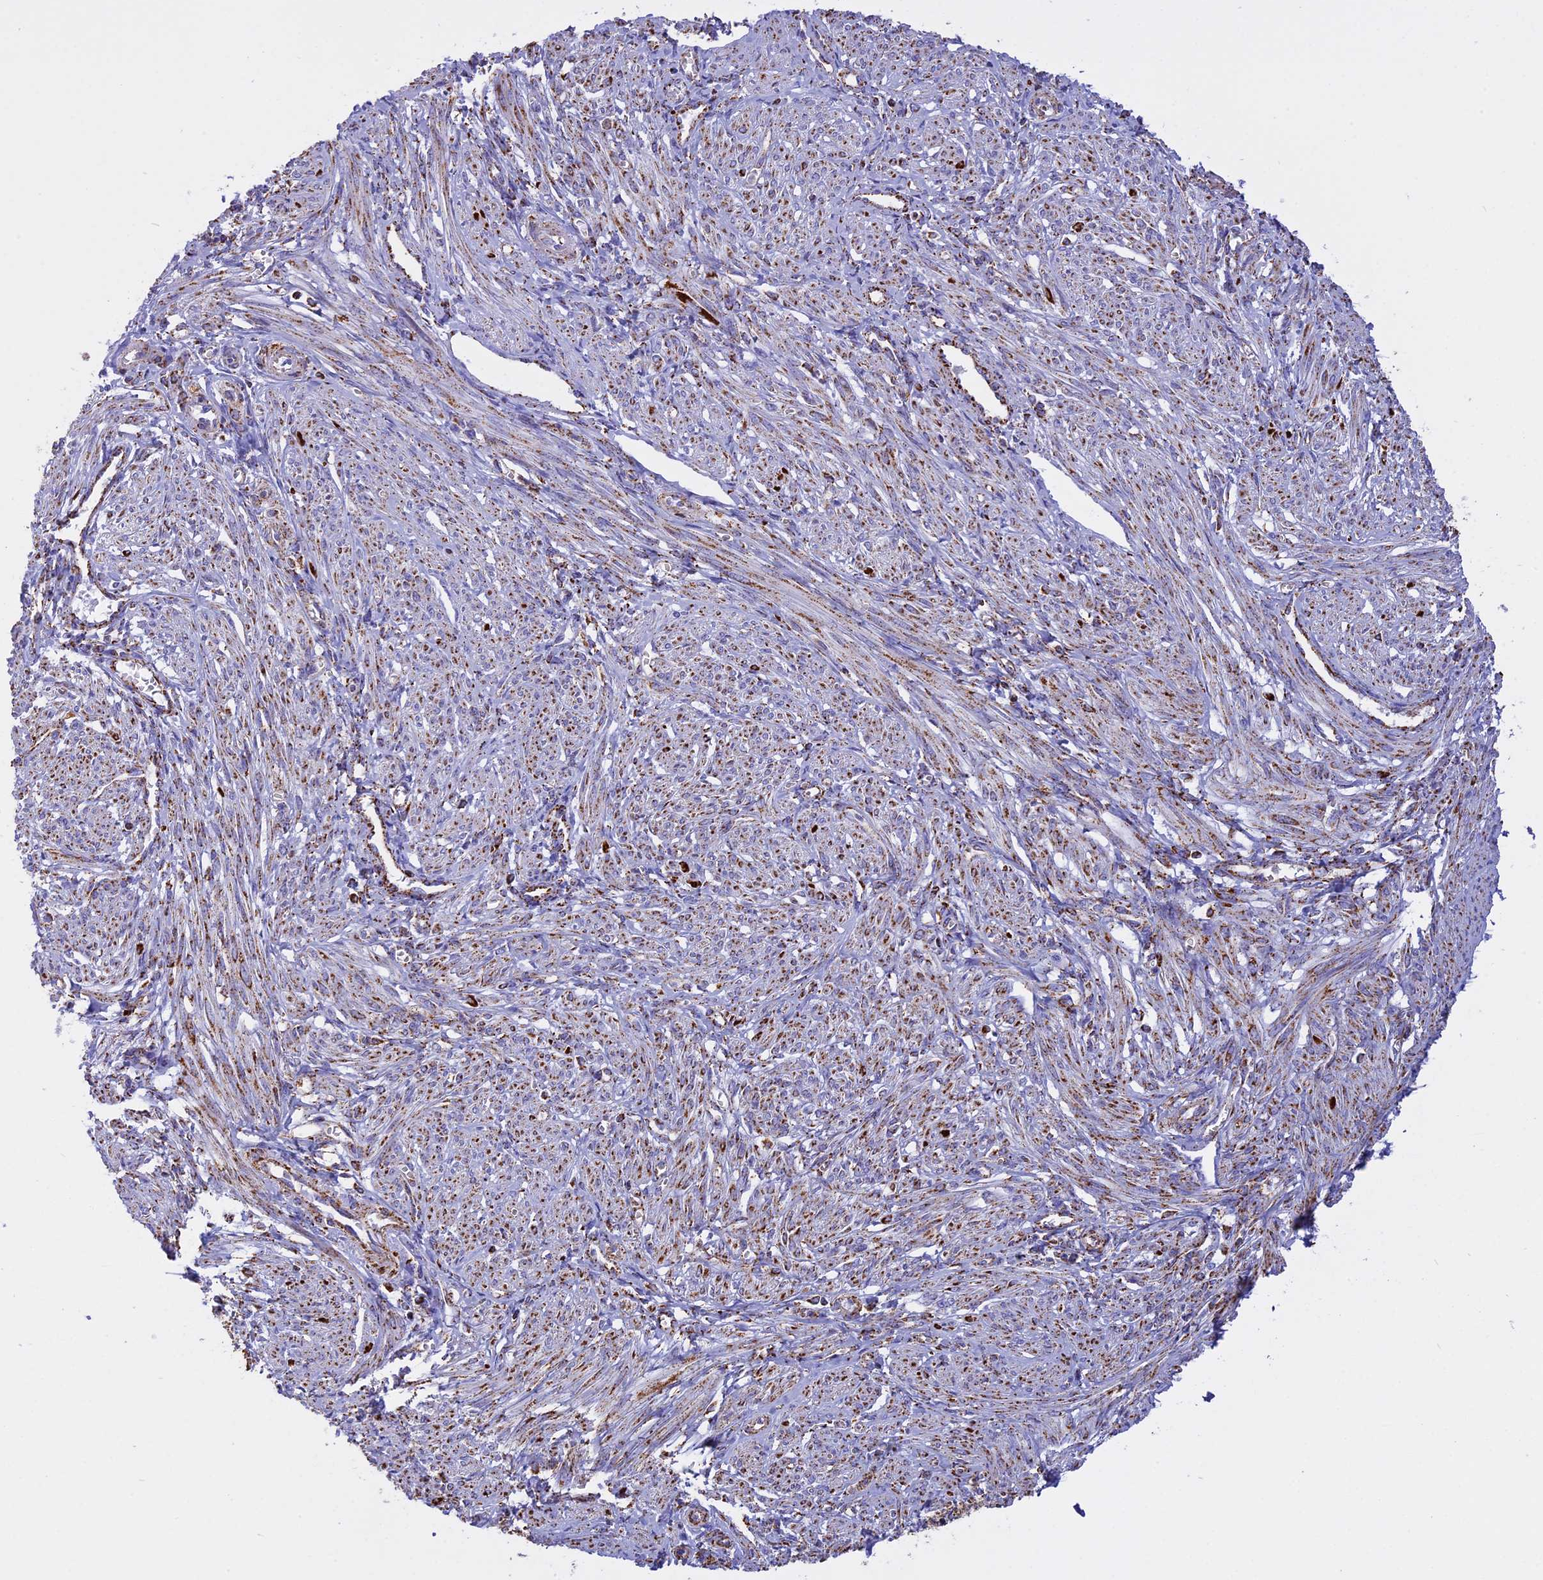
{"staining": {"intensity": "moderate", "quantity": "25%-75%", "location": "cytoplasmic/membranous"}, "tissue": "smooth muscle", "cell_type": "Smooth muscle cells", "image_type": "normal", "snomed": [{"axis": "morphology", "description": "Normal tissue, NOS"}, {"axis": "topography", "description": "Smooth muscle"}], "caption": "A micrograph showing moderate cytoplasmic/membranous expression in approximately 25%-75% of smooth muscle cells in unremarkable smooth muscle, as visualized by brown immunohistochemical staining.", "gene": "KCNG1", "patient": {"sex": "female", "age": 39}}